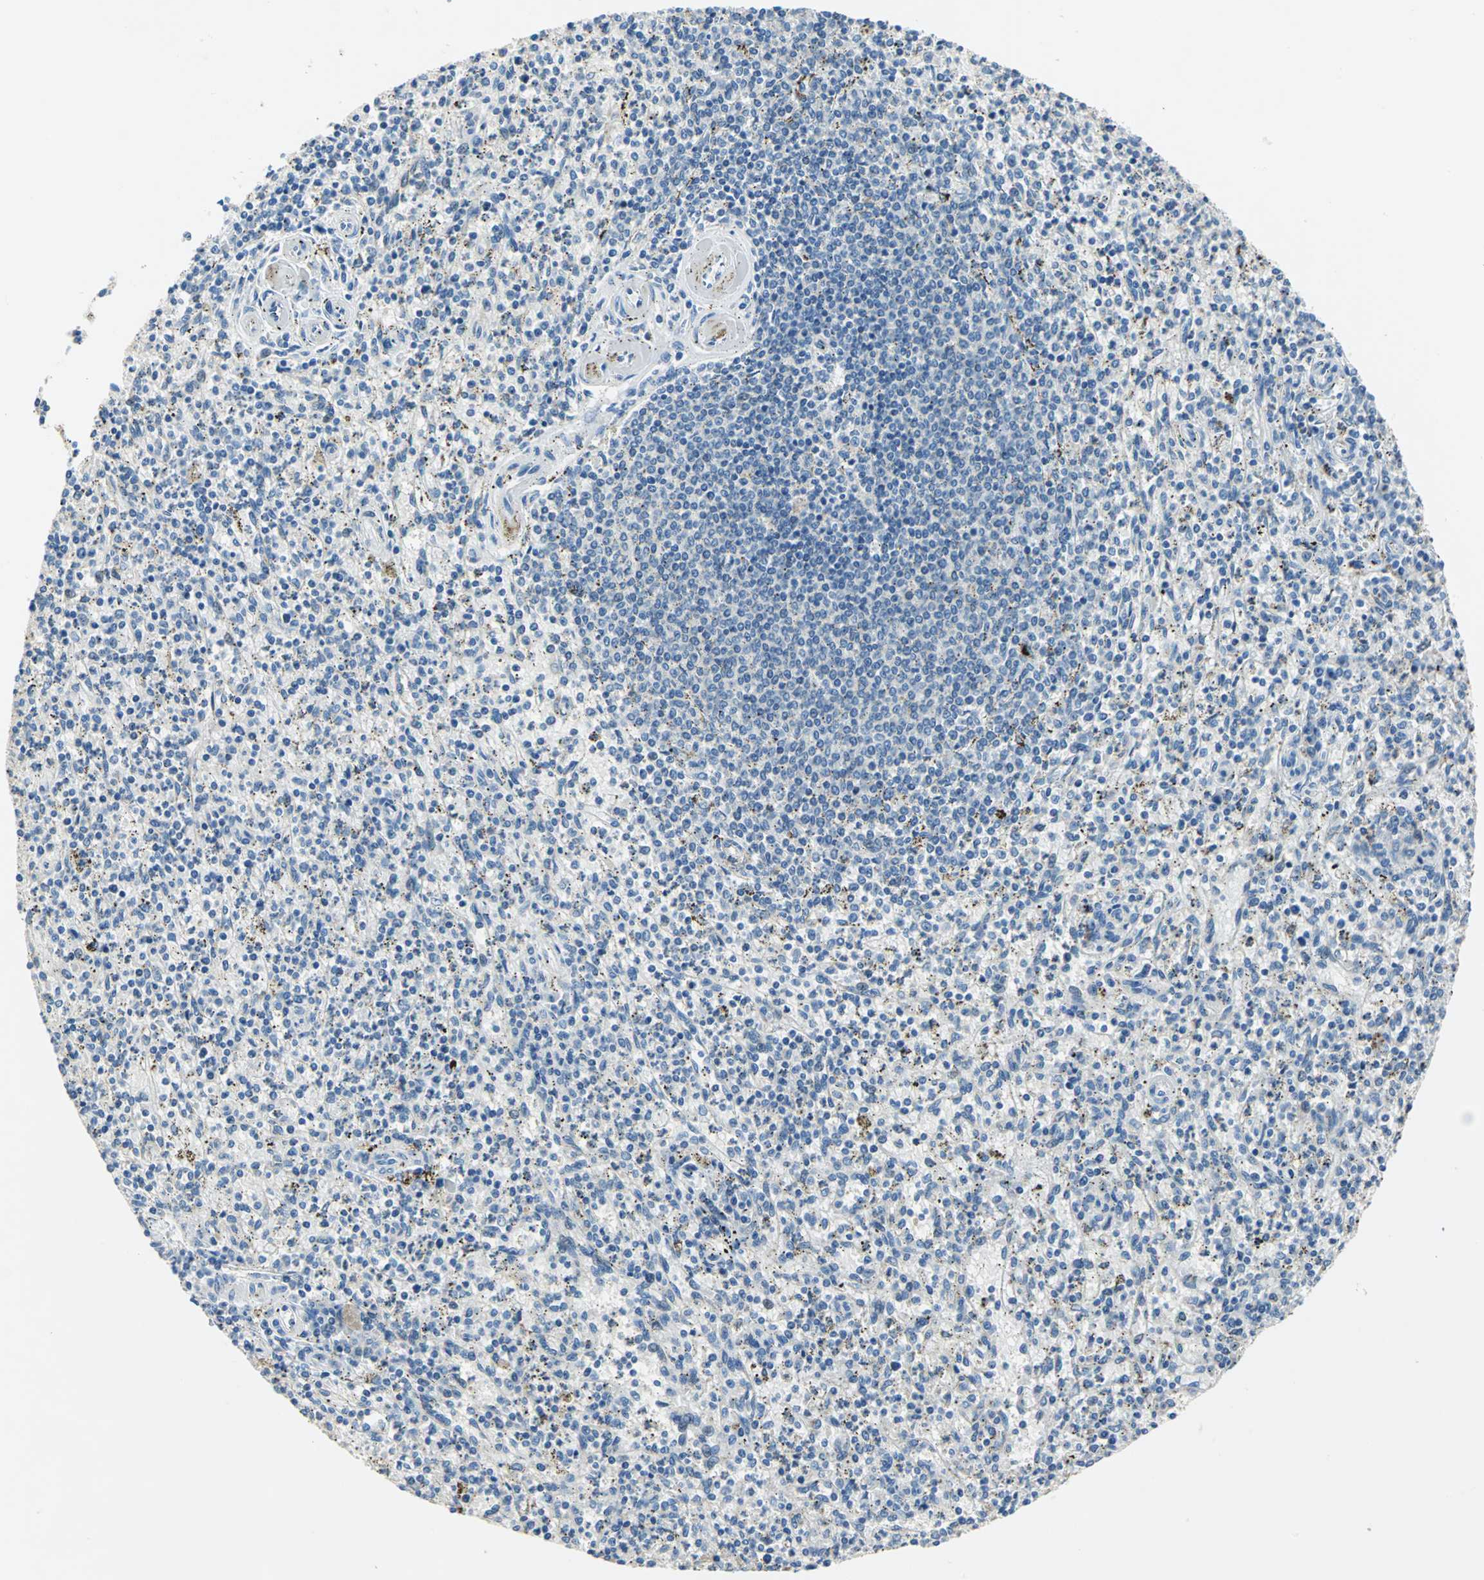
{"staining": {"intensity": "negative", "quantity": "none", "location": "none"}, "tissue": "spleen", "cell_type": "Cells in red pulp", "image_type": "normal", "snomed": [{"axis": "morphology", "description": "Normal tissue, NOS"}, {"axis": "topography", "description": "Spleen"}], "caption": "Unremarkable spleen was stained to show a protein in brown. There is no significant expression in cells in red pulp. (Immunohistochemistry (ihc), brightfield microscopy, high magnification).", "gene": "RASD2", "patient": {"sex": "male", "age": 72}}